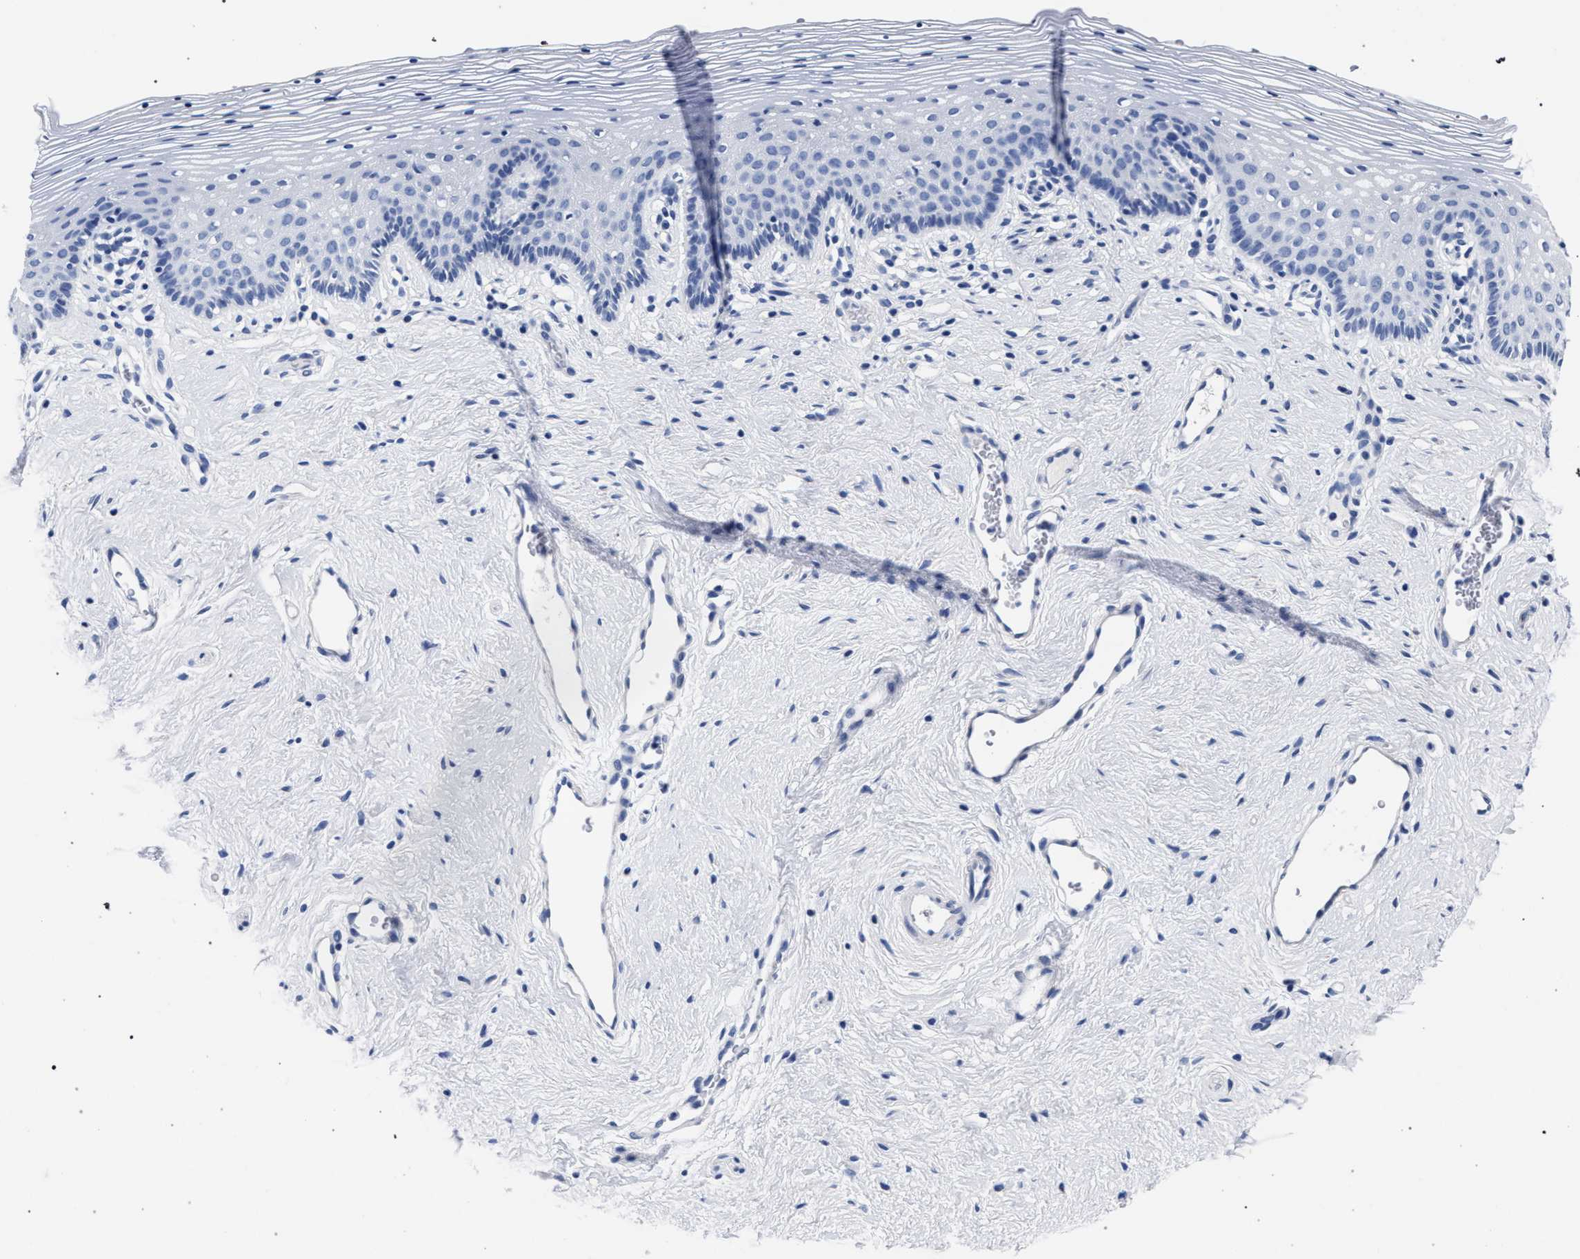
{"staining": {"intensity": "negative", "quantity": "none", "location": "none"}, "tissue": "vagina", "cell_type": "Squamous epithelial cells", "image_type": "normal", "snomed": [{"axis": "morphology", "description": "Normal tissue, NOS"}, {"axis": "topography", "description": "Vagina"}], "caption": "Immunohistochemistry histopathology image of normal vagina: human vagina stained with DAB (3,3'-diaminobenzidine) demonstrates no significant protein positivity in squamous epithelial cells.", "gene": "AKAP4", "patient": {"sex": "female", "age": 32}}